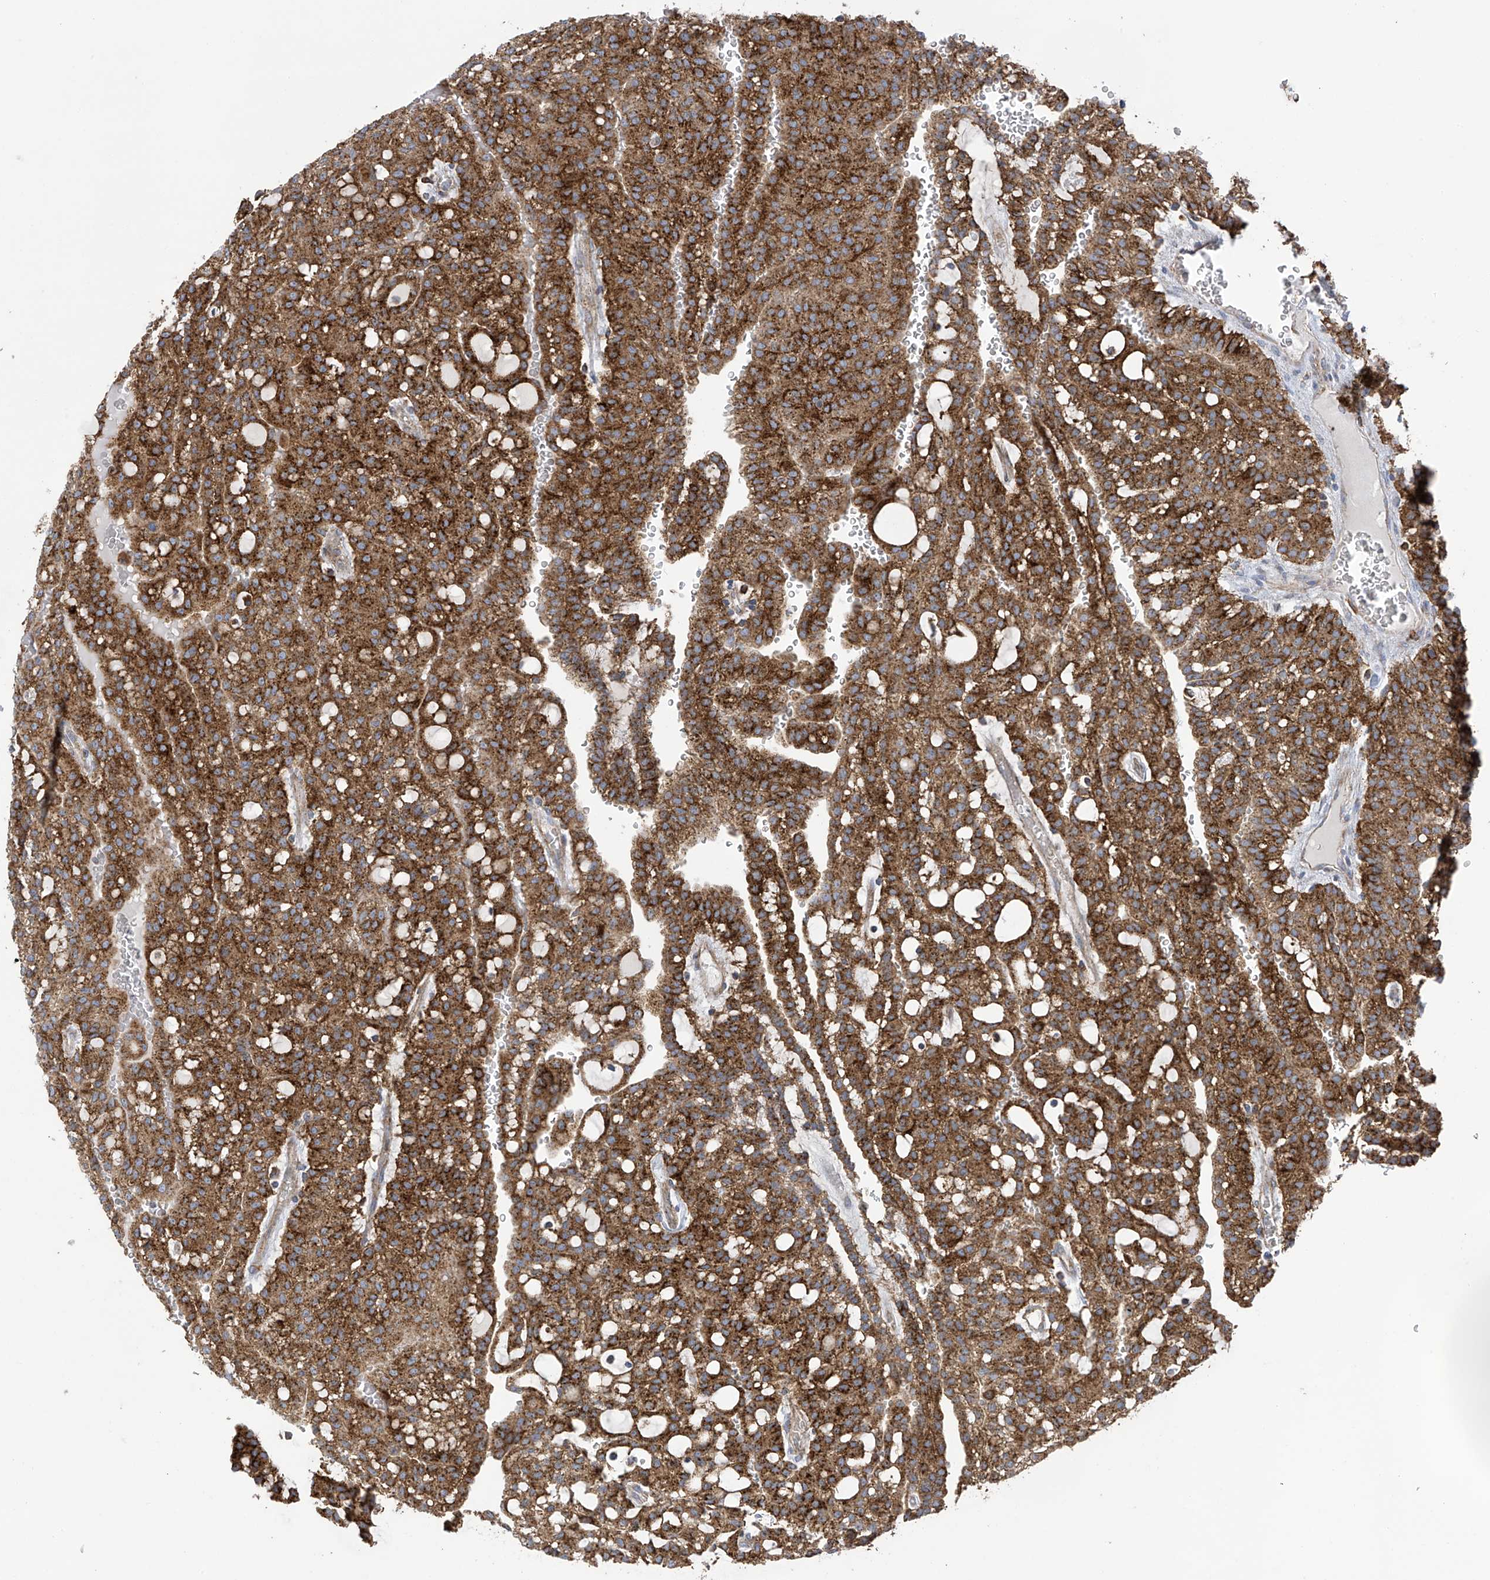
{"staining": {"intensity": "strong", "quantity": ">75%", "location": "cytoplasmic/membranous"}, "tissue": "renal cancer", "cell_type": "Tumor cells", "image_type": "cancer", "snomed": [{"axis": "morphology", "description": "Adenocarcinoma, NOS"}, {"axis": "topography", "description": "Kidney"}], "caption": "The image shows immunohistochemical staining of adenocarcinoma (renal). There is strong cytoplasmic/membranous positivity is seen in about >75% of tumor cells.", "gene": "ITM2B", "patient": {"sex": "male", "age": 63}}